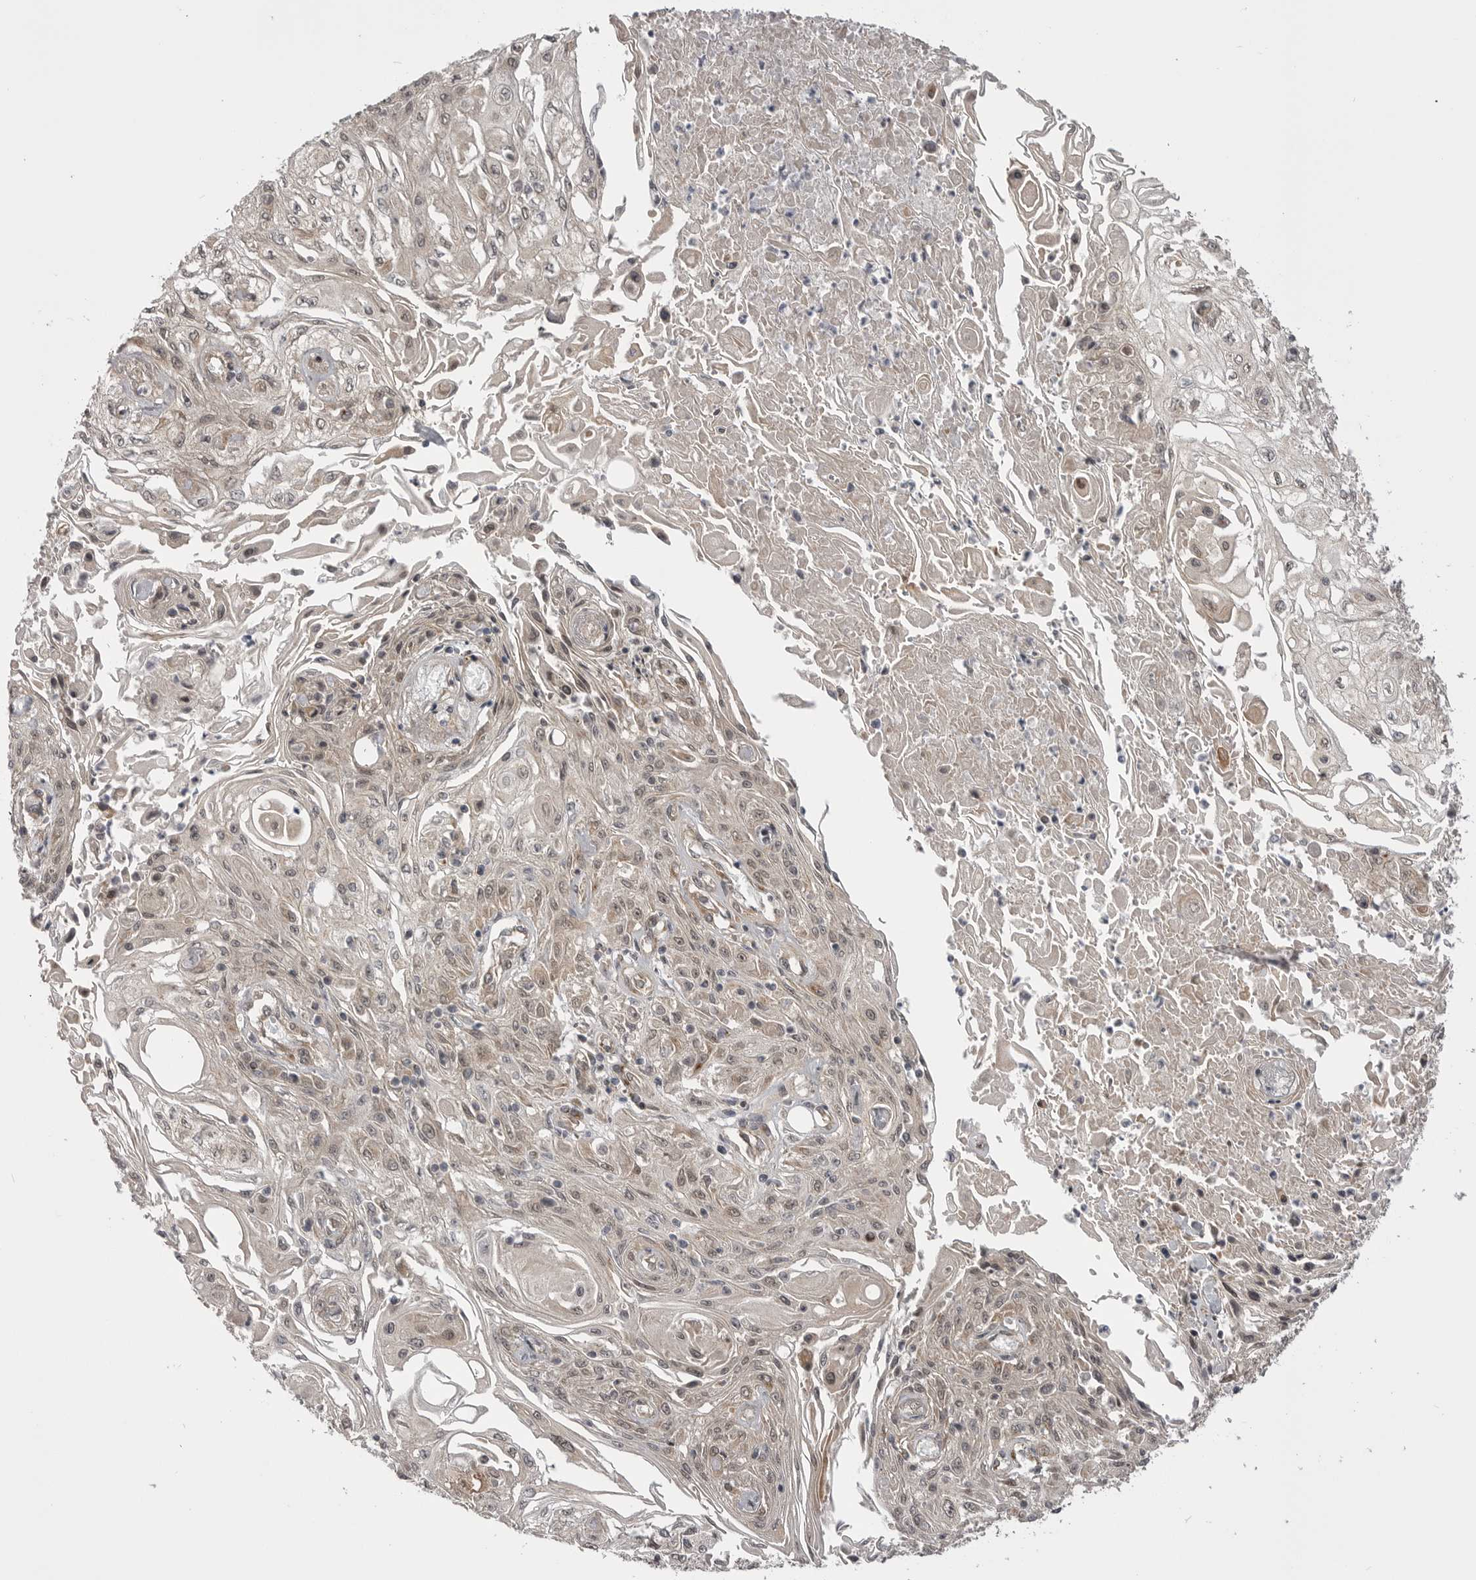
{"staining": {"intensity": "weak", "quantity": ">75%", "location": "nuclear"}, "tissue": "skin cancer", "cell_type": "Tumor cells", "image_type": "cancer", "snomed": [{"axis": "morphology", "description": "Squamous cell carcinoma, NOS"}, {"axis": "morphology", "description": "Squamous cell carcinoma, metastatic, NOS"}, {"axis": "topography", "description": "Skin"}, {"axis": "topography", "description": "Lymph node"}], "caption": "Approximately >75% of tumor cells in human metastatic squamous cell carcinoma (skin) exhibit weak nuclear protein staining as visualized by brown immunohistochemical staining.", "gene": "PDCL", "patient": {"sex": "male", "age": 75}}